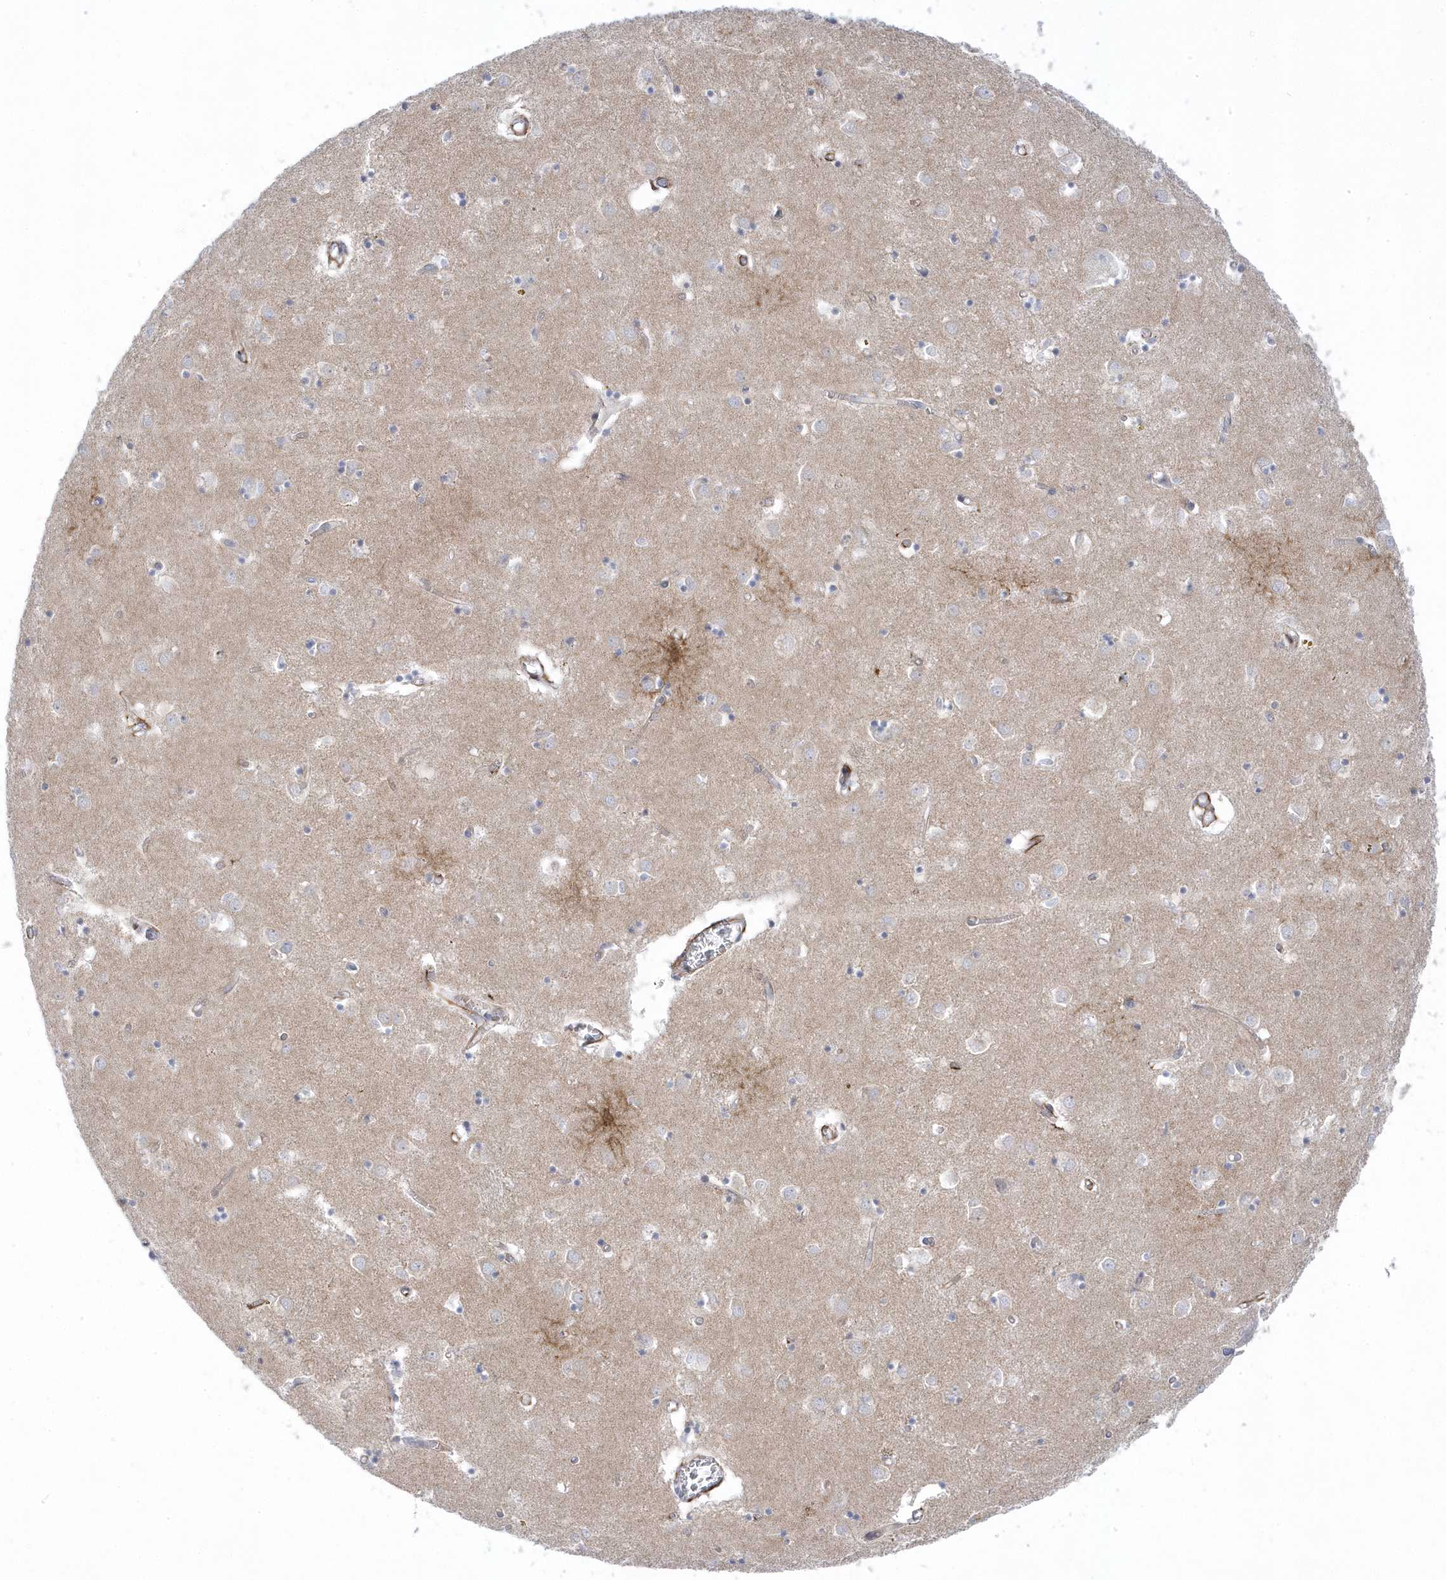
{"staining": {"intensity": "strong", "quantity": "<25%", "location": "cytoplasmic/membranous"}, "tissue": "caudate", "cell_type": "Glial cells", "image_type": "normal", "snomed": [{"axis": "morphology", "description": "Normal tissue, NOS"}, {"axis": "topography", "description": "Lateral ventricle wall"}], "caption": "Strong cytoplasmic/membranous staining is identified in approximately <25% of glial cells in normal caudate.", "gene": "ANAPC1", "patient": {"sex": "male", "age": 70}}